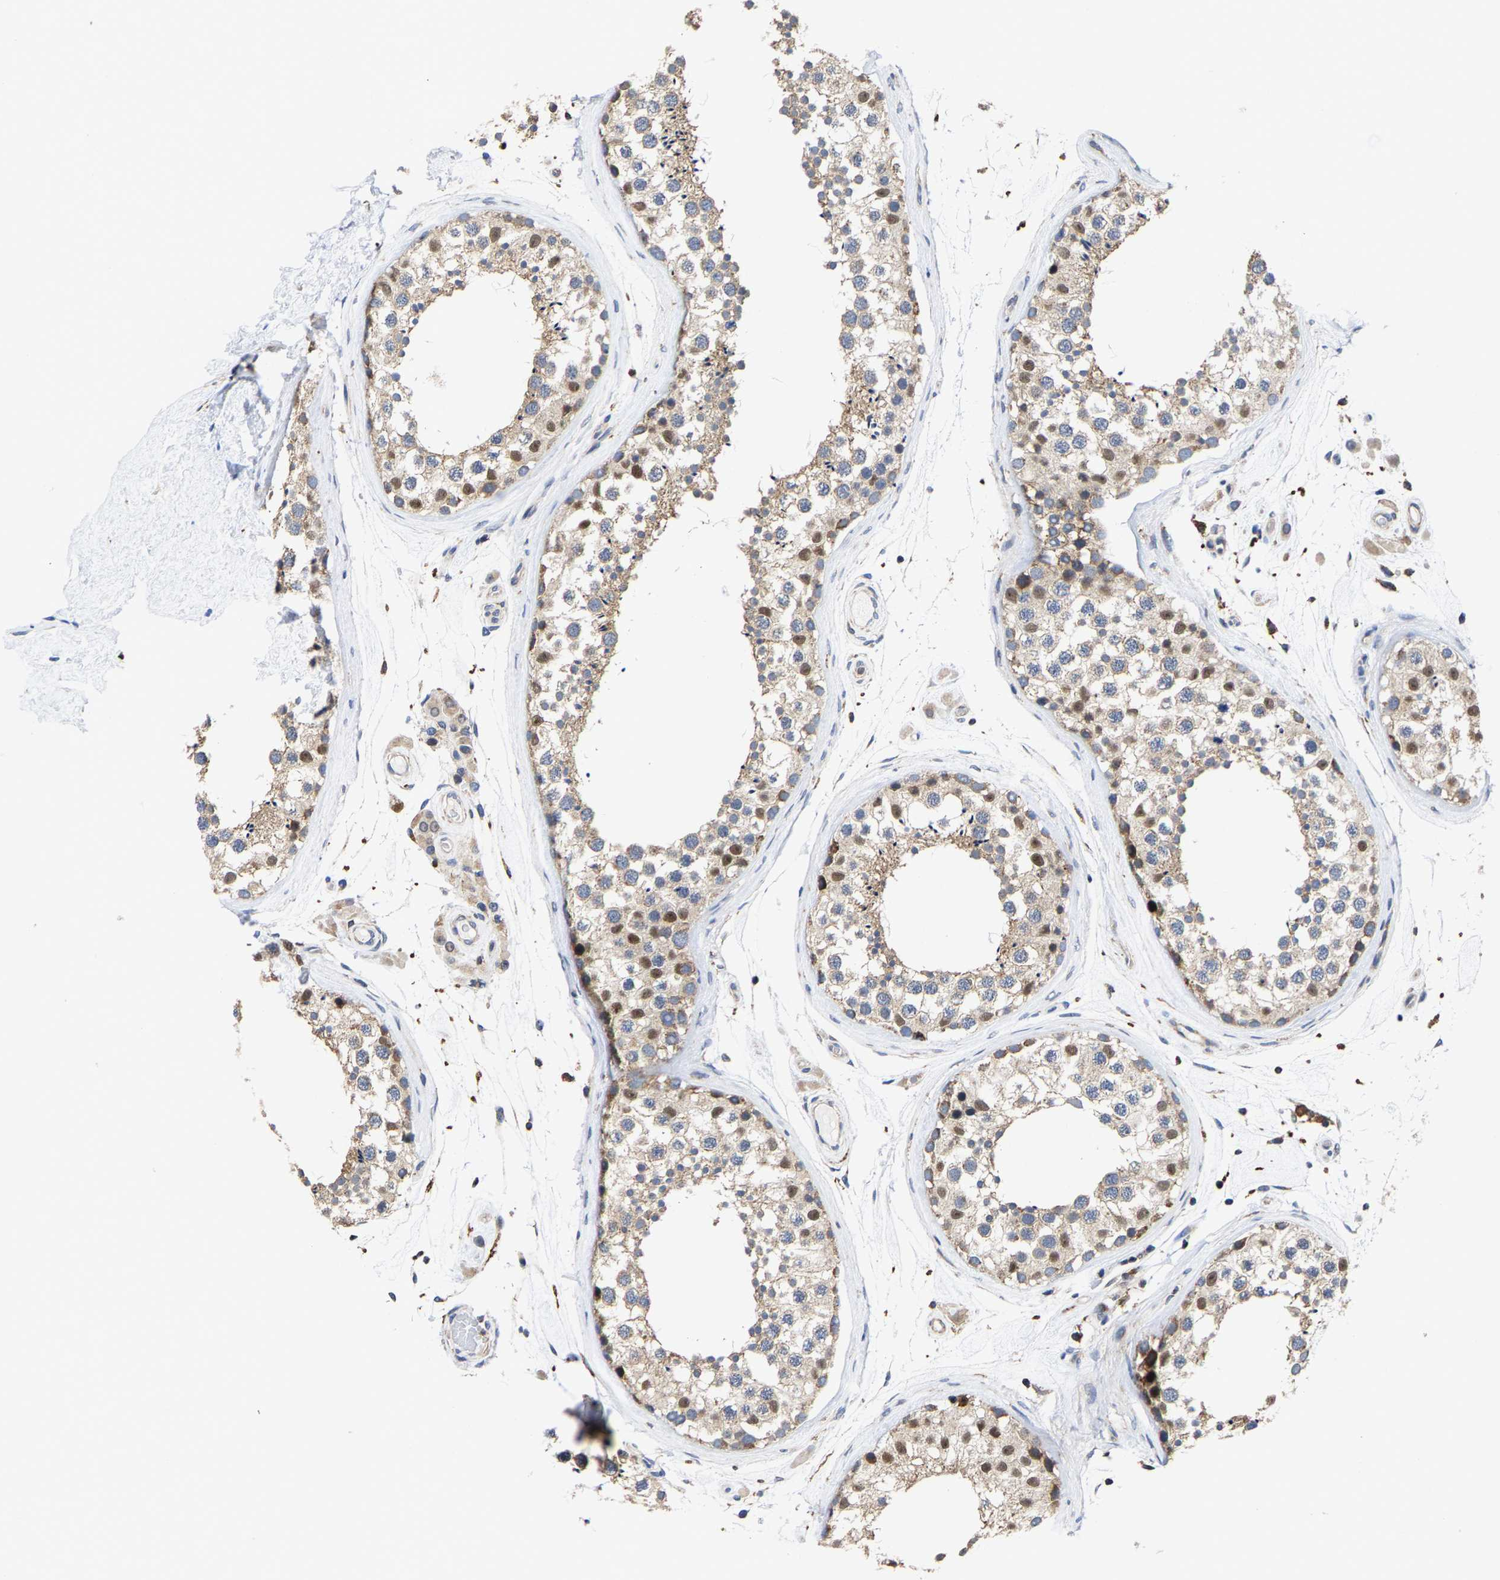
{"staining": {"intensity": "moderate", "quantity": "25%-75%", "location": "cytoplasmic/membranous,nuclear"}, "tissue": "testis", "cell_type": "Cells in seminiferous ducts", "image_type": "normal", "snomed": [{"axis": "morphology", "description": "Normal tissue, NOS"}, {"axis": "topography", "description": "Testis"}], "caption": "DAB immunohistochemical staining of normal human testis displays moderate cytoplasmic/membranous,nuclear protein staining in approximately 25%-75% of cells in seminiferous ducts. (Stains: DAB (3,3'-diaminobenzidine) in brown, nuclei in blue, Microscopy: brightfield microscopy at high magnification).", "gene": "PFKFB3", "patient": {"sex": "male", "age": 46}}